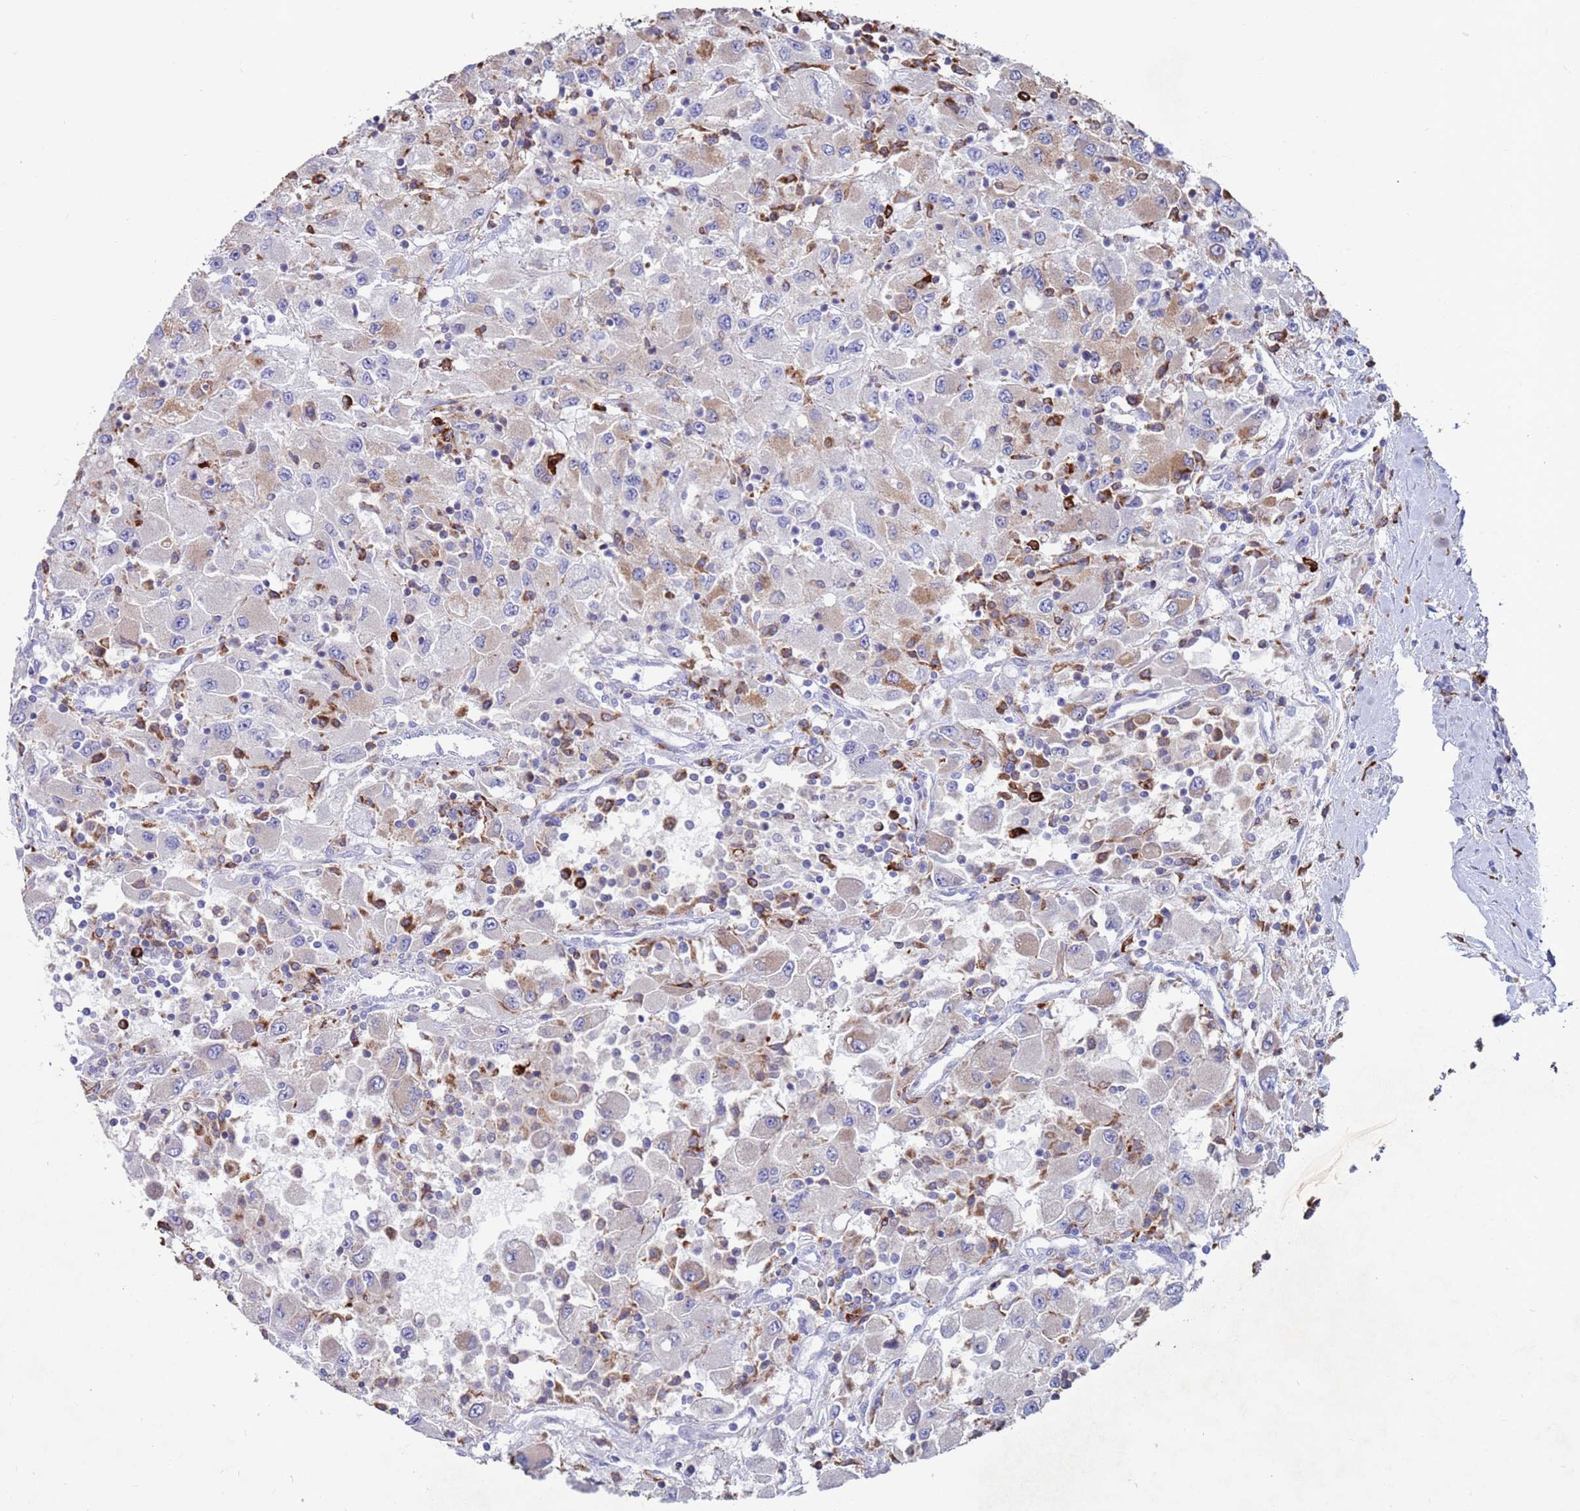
{"staining": {"intensity": "weak", "quantity": "<25%", "location": "cytoplasmic/membranous"}, "tissue": "renal cancer", "cell_type": "Tumor cells", "image_type": "cancer", "snomed": [{"axis": "morphology", "description": "Adenocarcinoma, NOS"}, {"axis": "topography", "description": "Kidney"}], "caption": "Tumor cells are negative for protein expression in human renal cancer.", "gene": "GREB1L", "patient": {"sex": "female", "age": 67}}